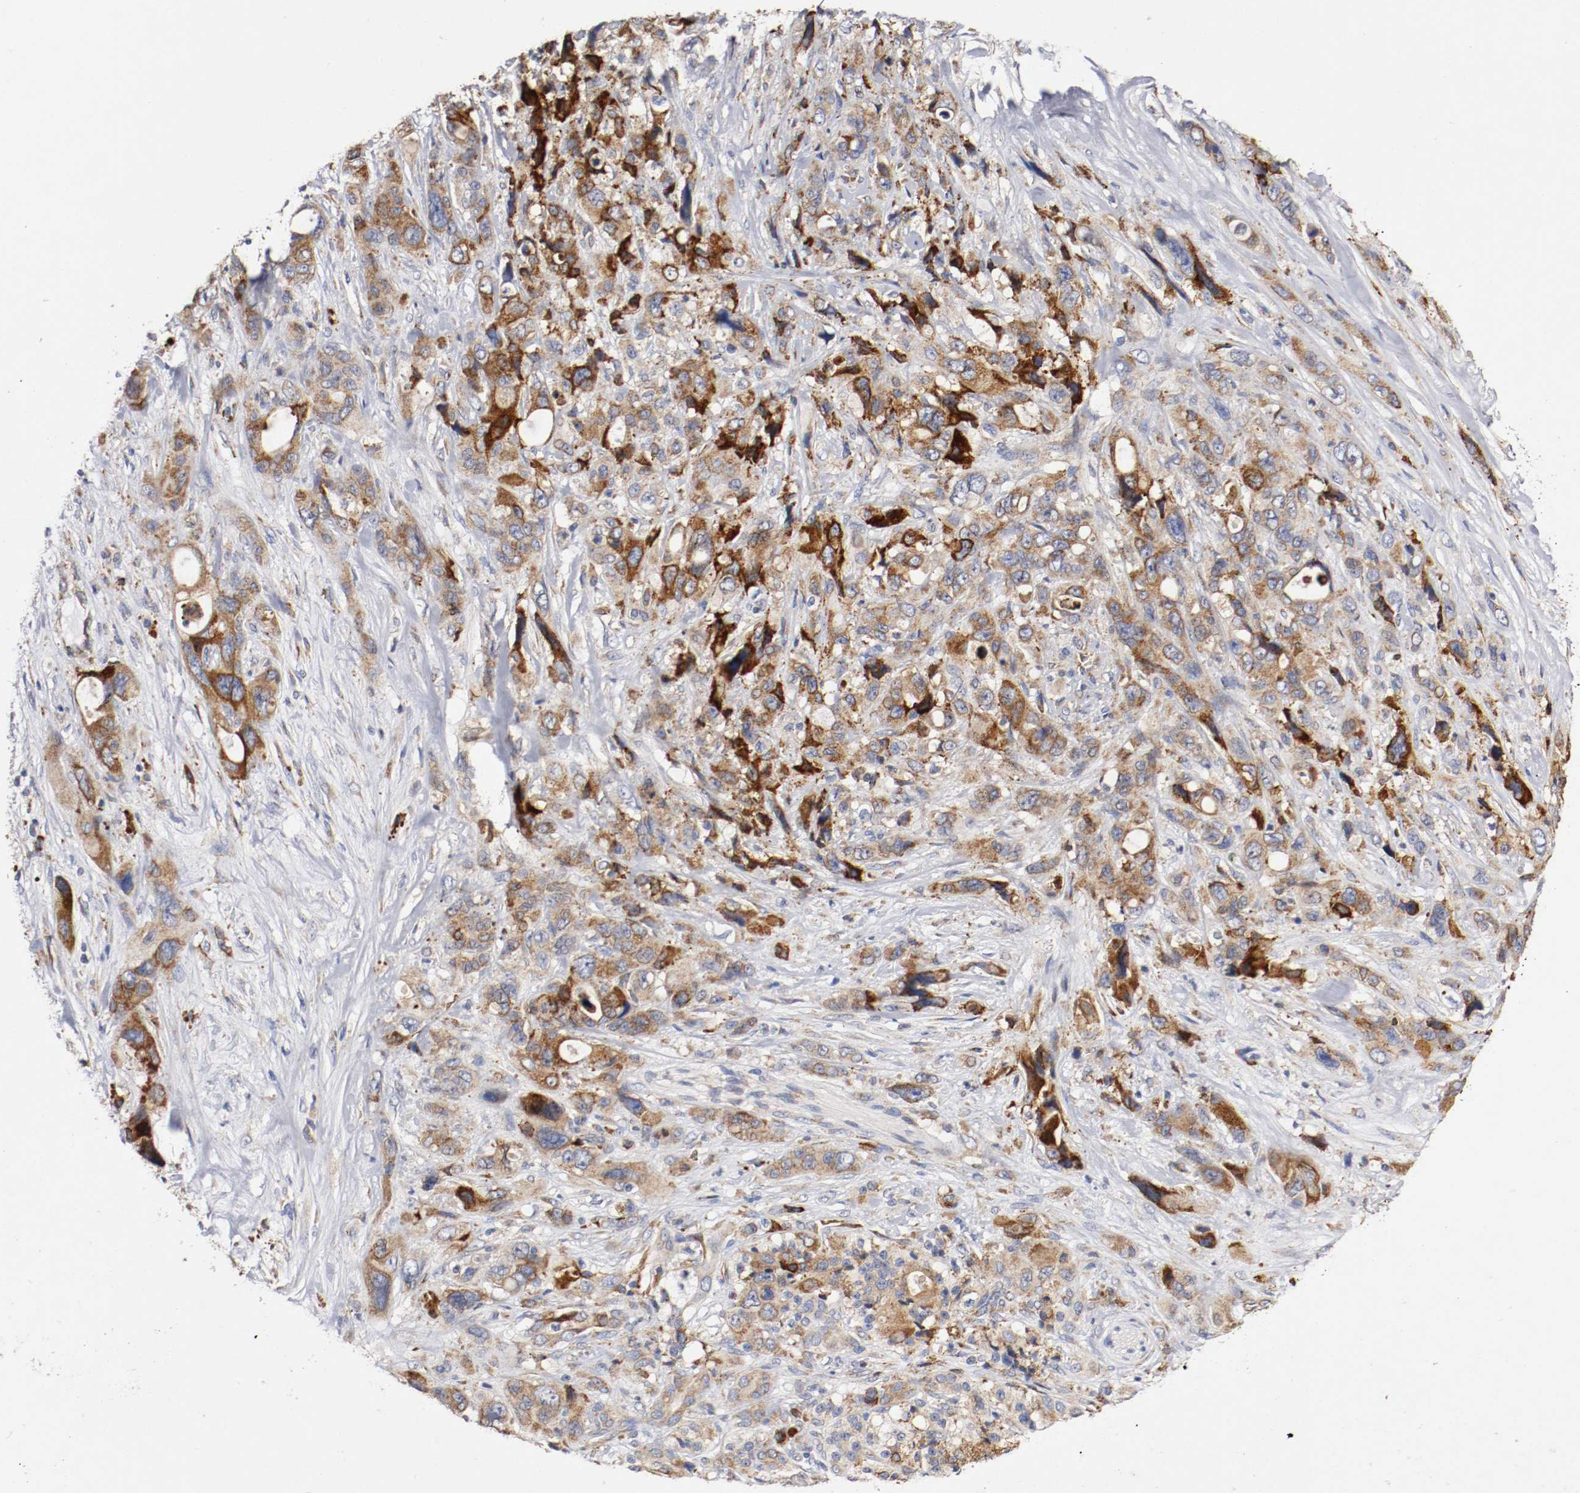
{"staining": {"intensity": "strong", "quantity": ">75%", "location": "cytoplasmic/membranous"}, "tissue": "pancreatic cancer", "cell_type": "Tumor cells", "image_type": "cancer", "snomed": [{"axis": "morphology", "description": "Adenocarcinoma, NOS"}, {"axis": "topography", "description": "Pancreas"}], "caption": "Strong cytoplasmic/membranous positivity for a protein is seen in about >75% of tumor cells of pancreatic adenocarcinoma using immunohistochemistry.", "gene": "TRAF2", "patient": {"sex": "male", "age": 46}}